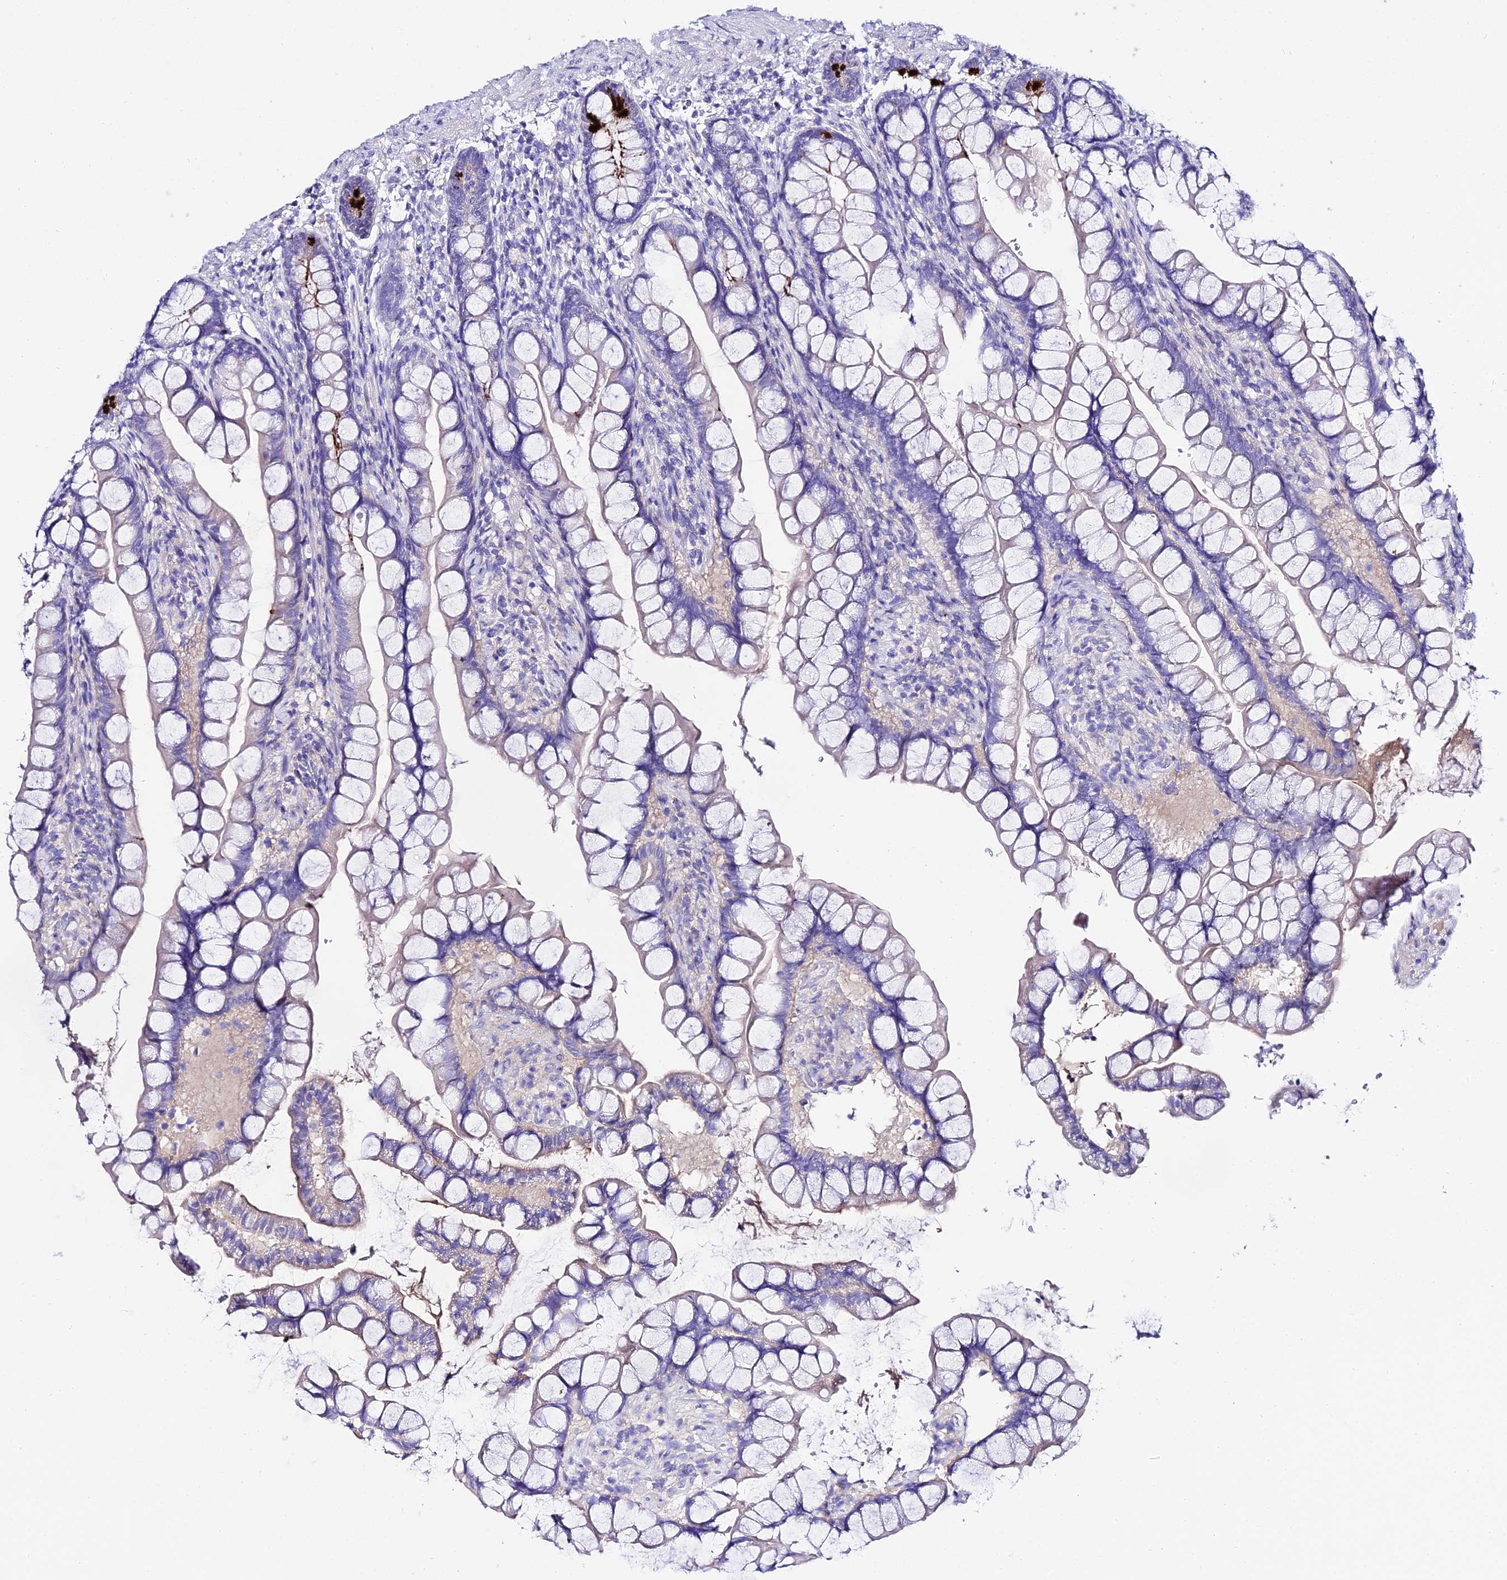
{"staining": {"intensity": "strong", "quantity": "<25%", "location": "cytoplasmic/membranous"}, "tissue": "small intestine", "cell_type": "Glandular cells", "image_type": "normal", "snomed": [{"axis": "morphology", "description": "Normal tissue, NOS"}, {"axis": "topography", "description": "Small intestine"}], "caption": "This is a histology image of immunohistochemistry staining of unremarkable small intestine, which shows strong staining in the cytoplasmic/membranous of glandular cells.", "gene": "TMEM117", "patient": {"sex": "male", "age": 70}}